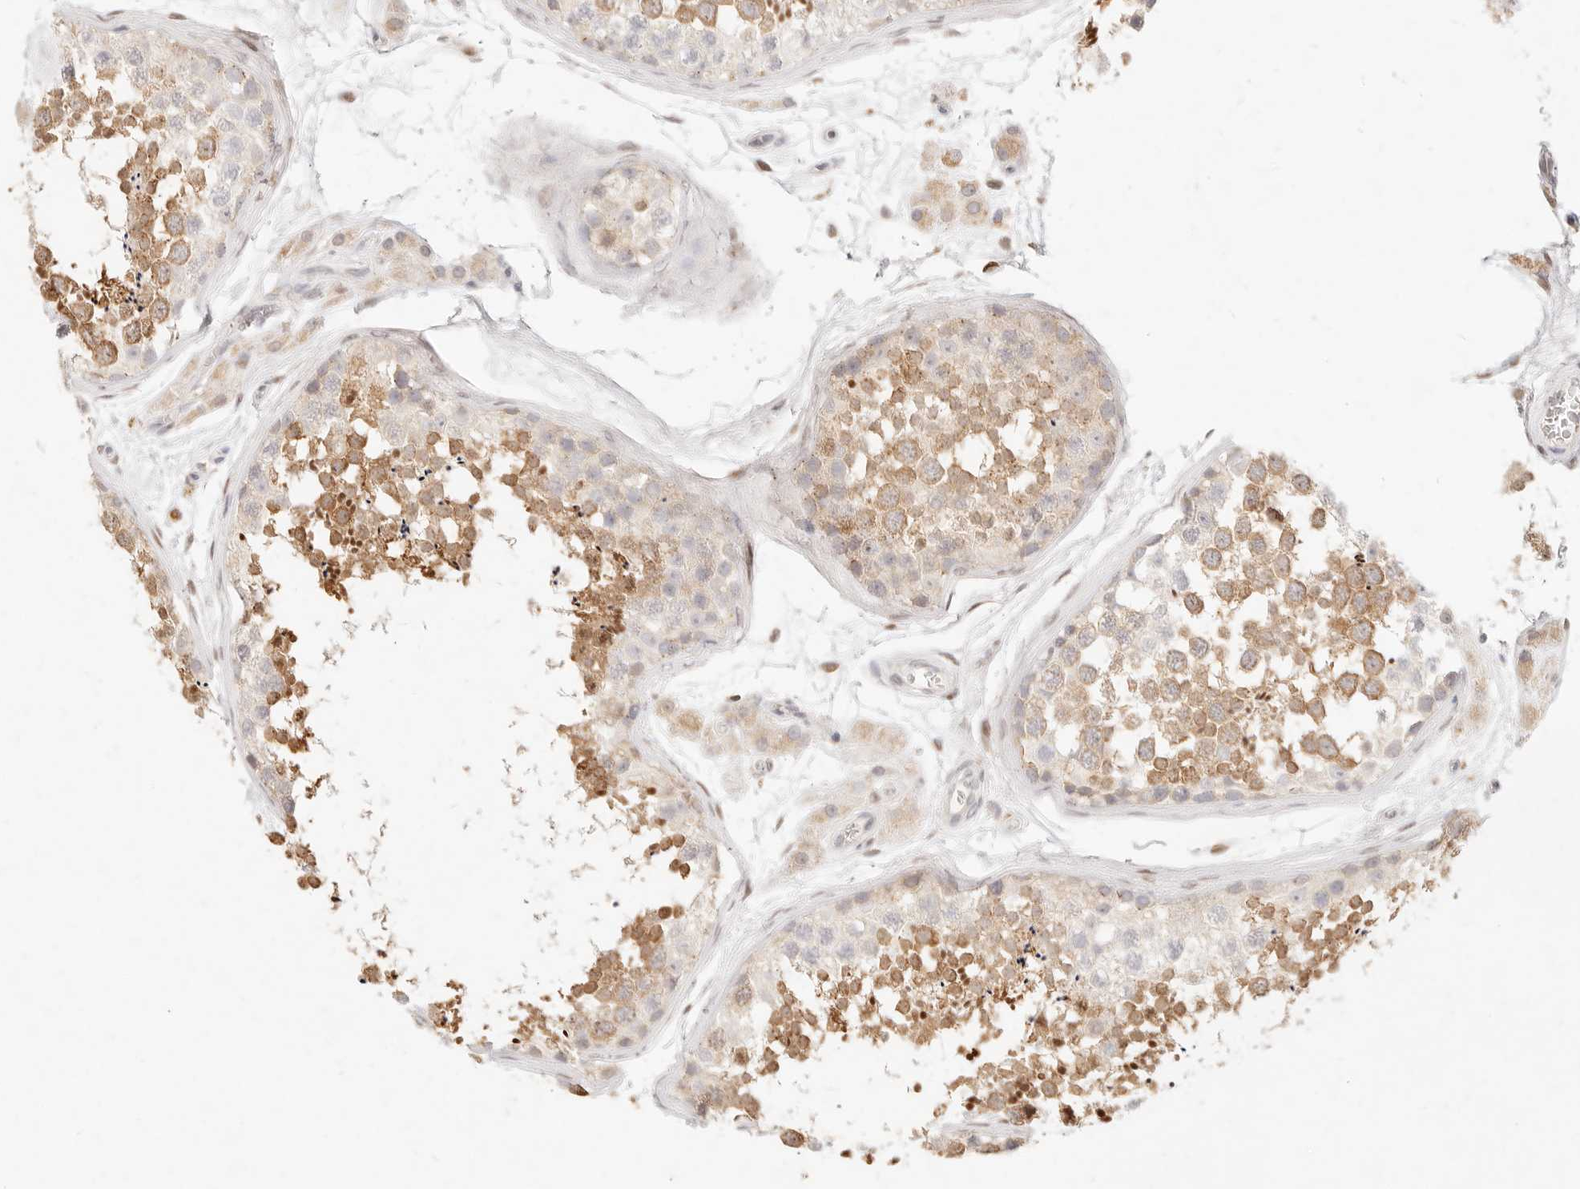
{"staining": {"intensity": "moderate", "quantity": "25%-75%", "location": "cytoplasmic/membranous"}, "tissue": "testis", "cell_type": "Cells in seminiferous ducts", "image_type": "normal", "snomed": [{"axis": "morphology", "description": "Normal tissue, NOS"}, {"axis": "topography", "description": "Testis"}], "caption": "Protein staining of benign testis demonstrates moderate cytoplasmic/membranous expression in approximately 25%-75% of cells in seminiferous ducts.", "gene": "ASCL3", "patient": {"sex": "male", "age": 56}}